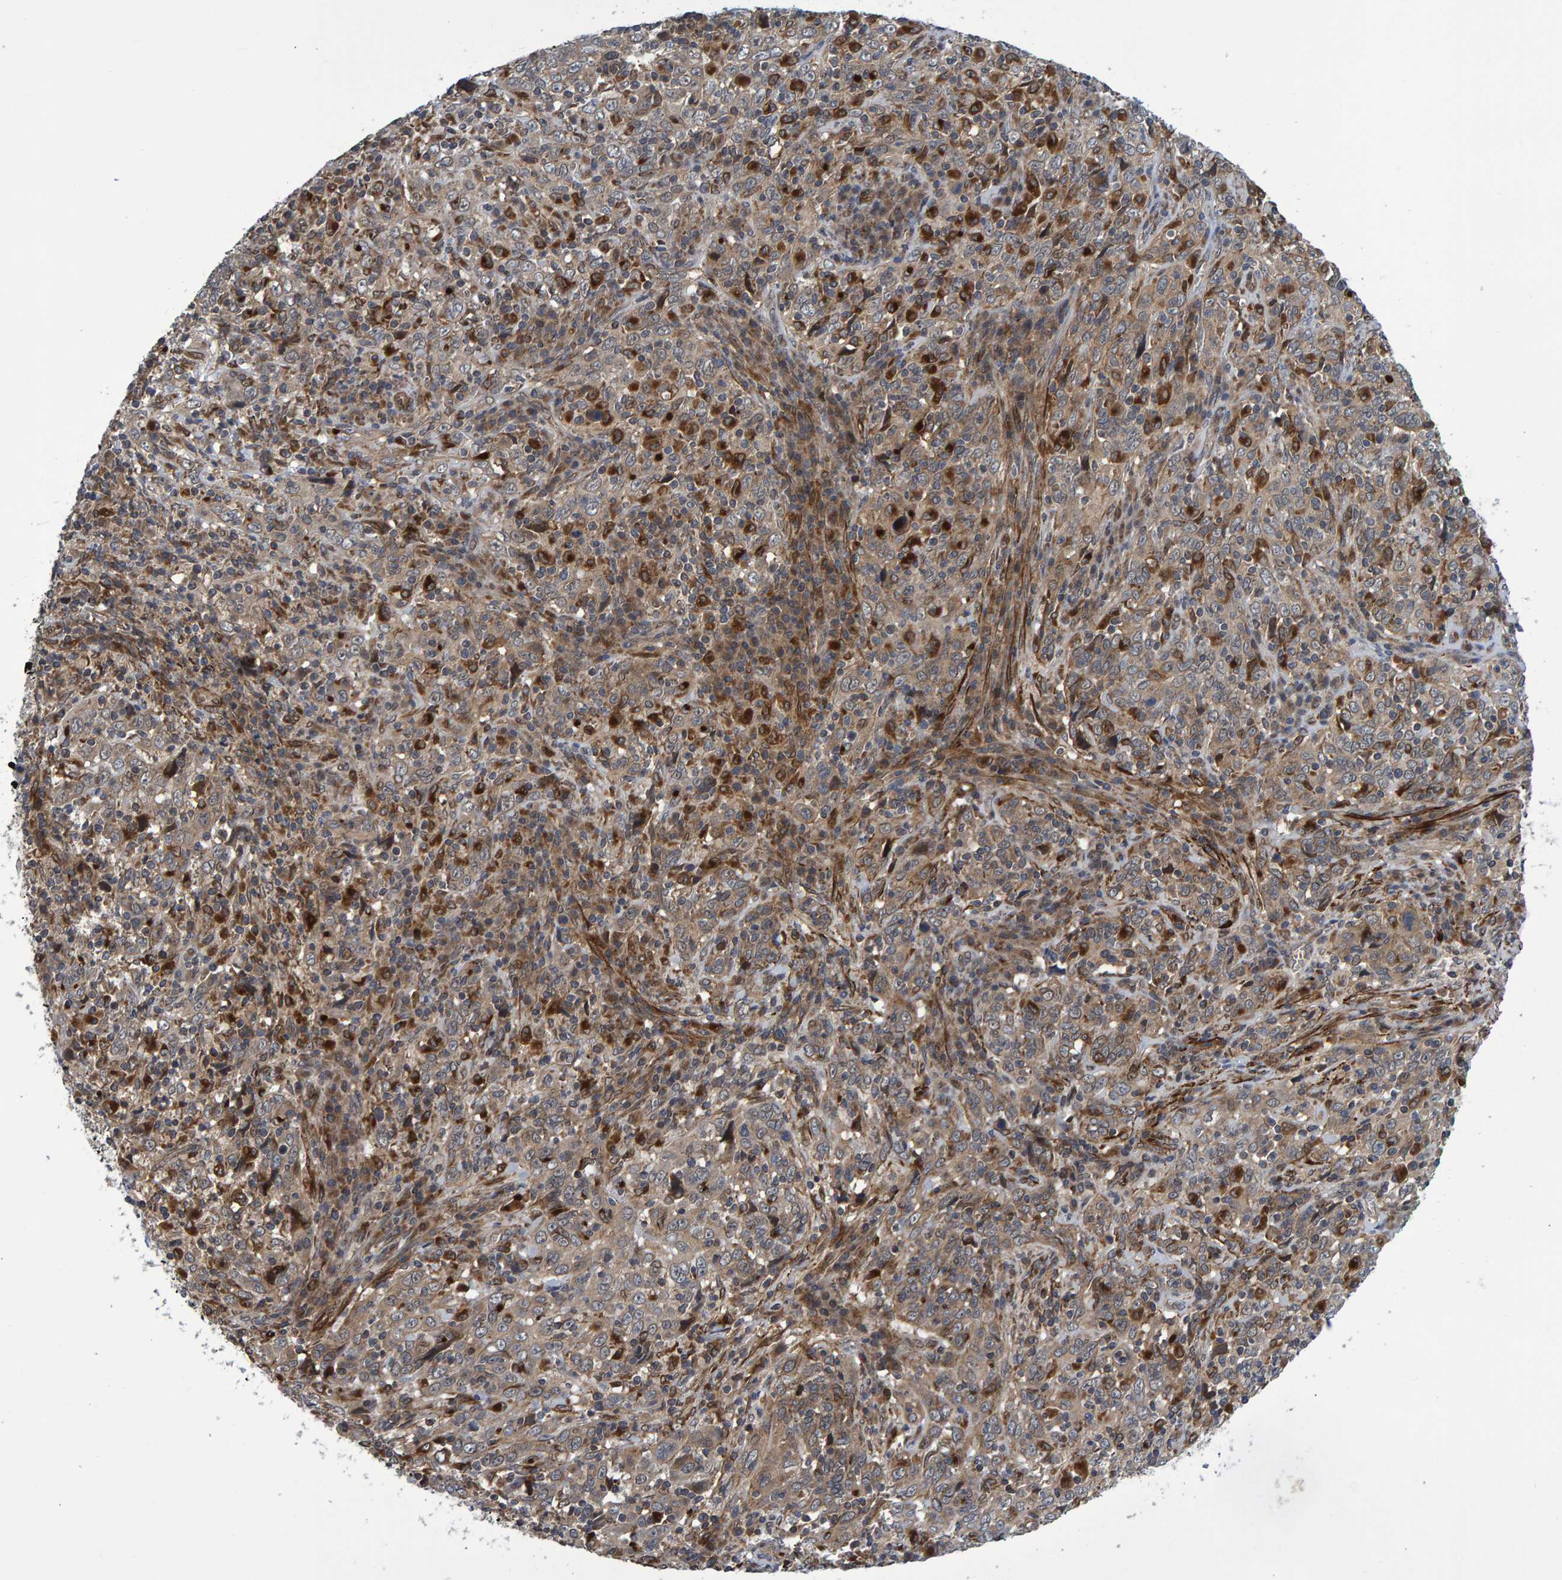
{"staining": {"intensity": "moderate", "quantity": "25%-75%", "location": "cytoplasmic/membranous"}, "tissue": "cervical cancer", "cell_type": "Tumor cells", "image_type": "cancer", "snomed": [{"axis": "morphology", "description": "Squamous cell carcinoma, NOS"}, {"axis": "topography", "description": "Cervix"}], "caption": "Immunohistochemical staining of cervical squamous cell carcinoma displays moderate cytoplasmic/membranous protein staining in approximately 25%-75% of tumor cells. (DAB (3,3'-diaminobenzidine) IHC, brown staining for protein, blue staining for nuclei).", "gene": "ATP6V1H", "patient": {"sex": "female", "age": 46}}